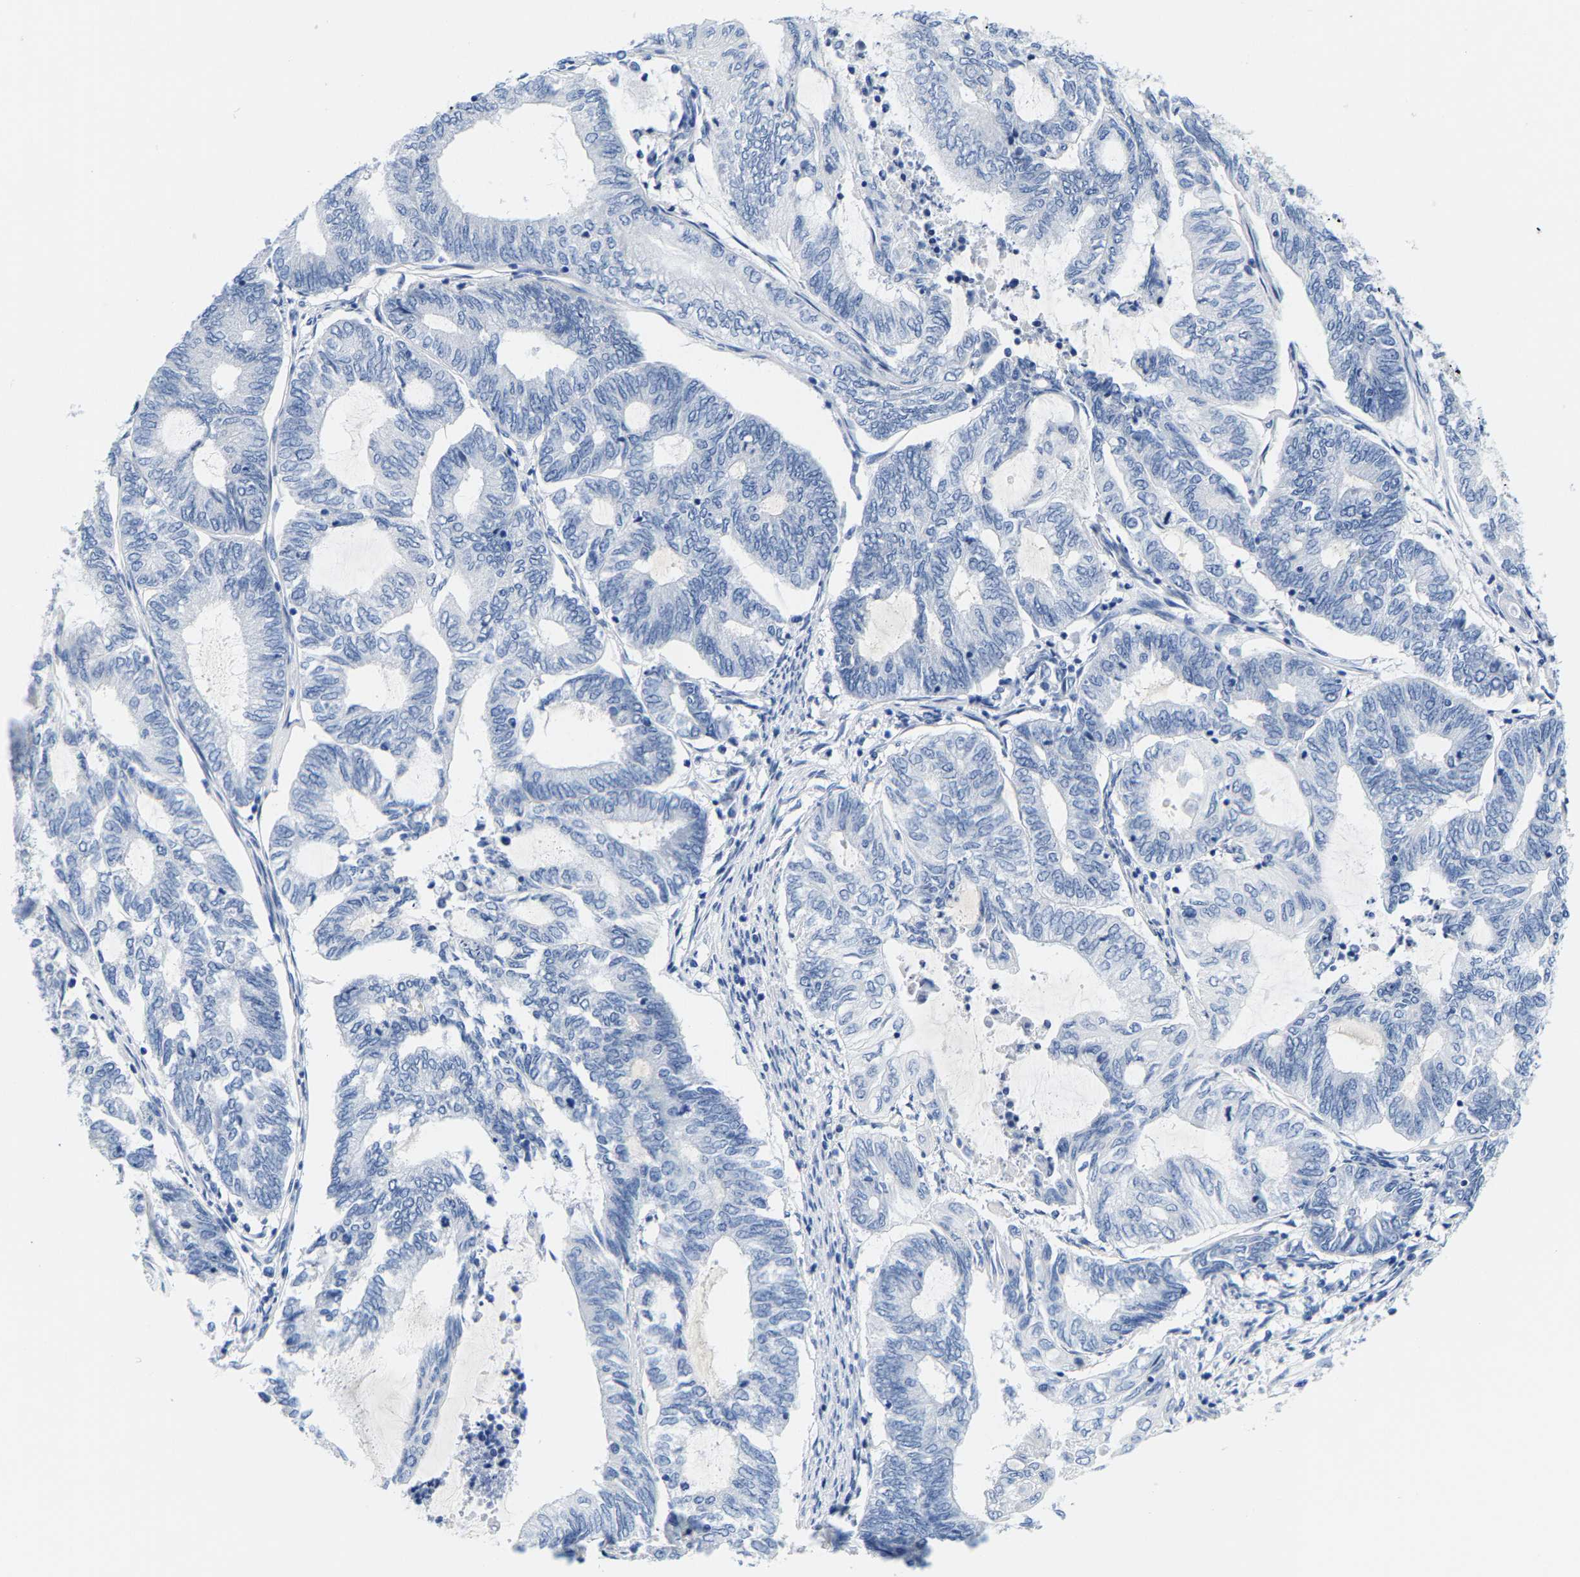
{"staining": {"intensity": "negative", "quantity": "none", "location": "none"}, "tissue": "endometrial cancer", "cell_type": "Tumor cells", "image_type": "cancer", "snomed": [{"axis": "morphology", "description": "Adenocarcinoma, NOS"}, {"axis": "topography", "description": "Uterus"}, {"axis": "topography", "description": "Endometrium"}], "caption": "Tumor cells show no significant staining in endometrial adenocarcinoma.", "gene": "KLHL1", "patient": {"sex": "female", "age": 70}}